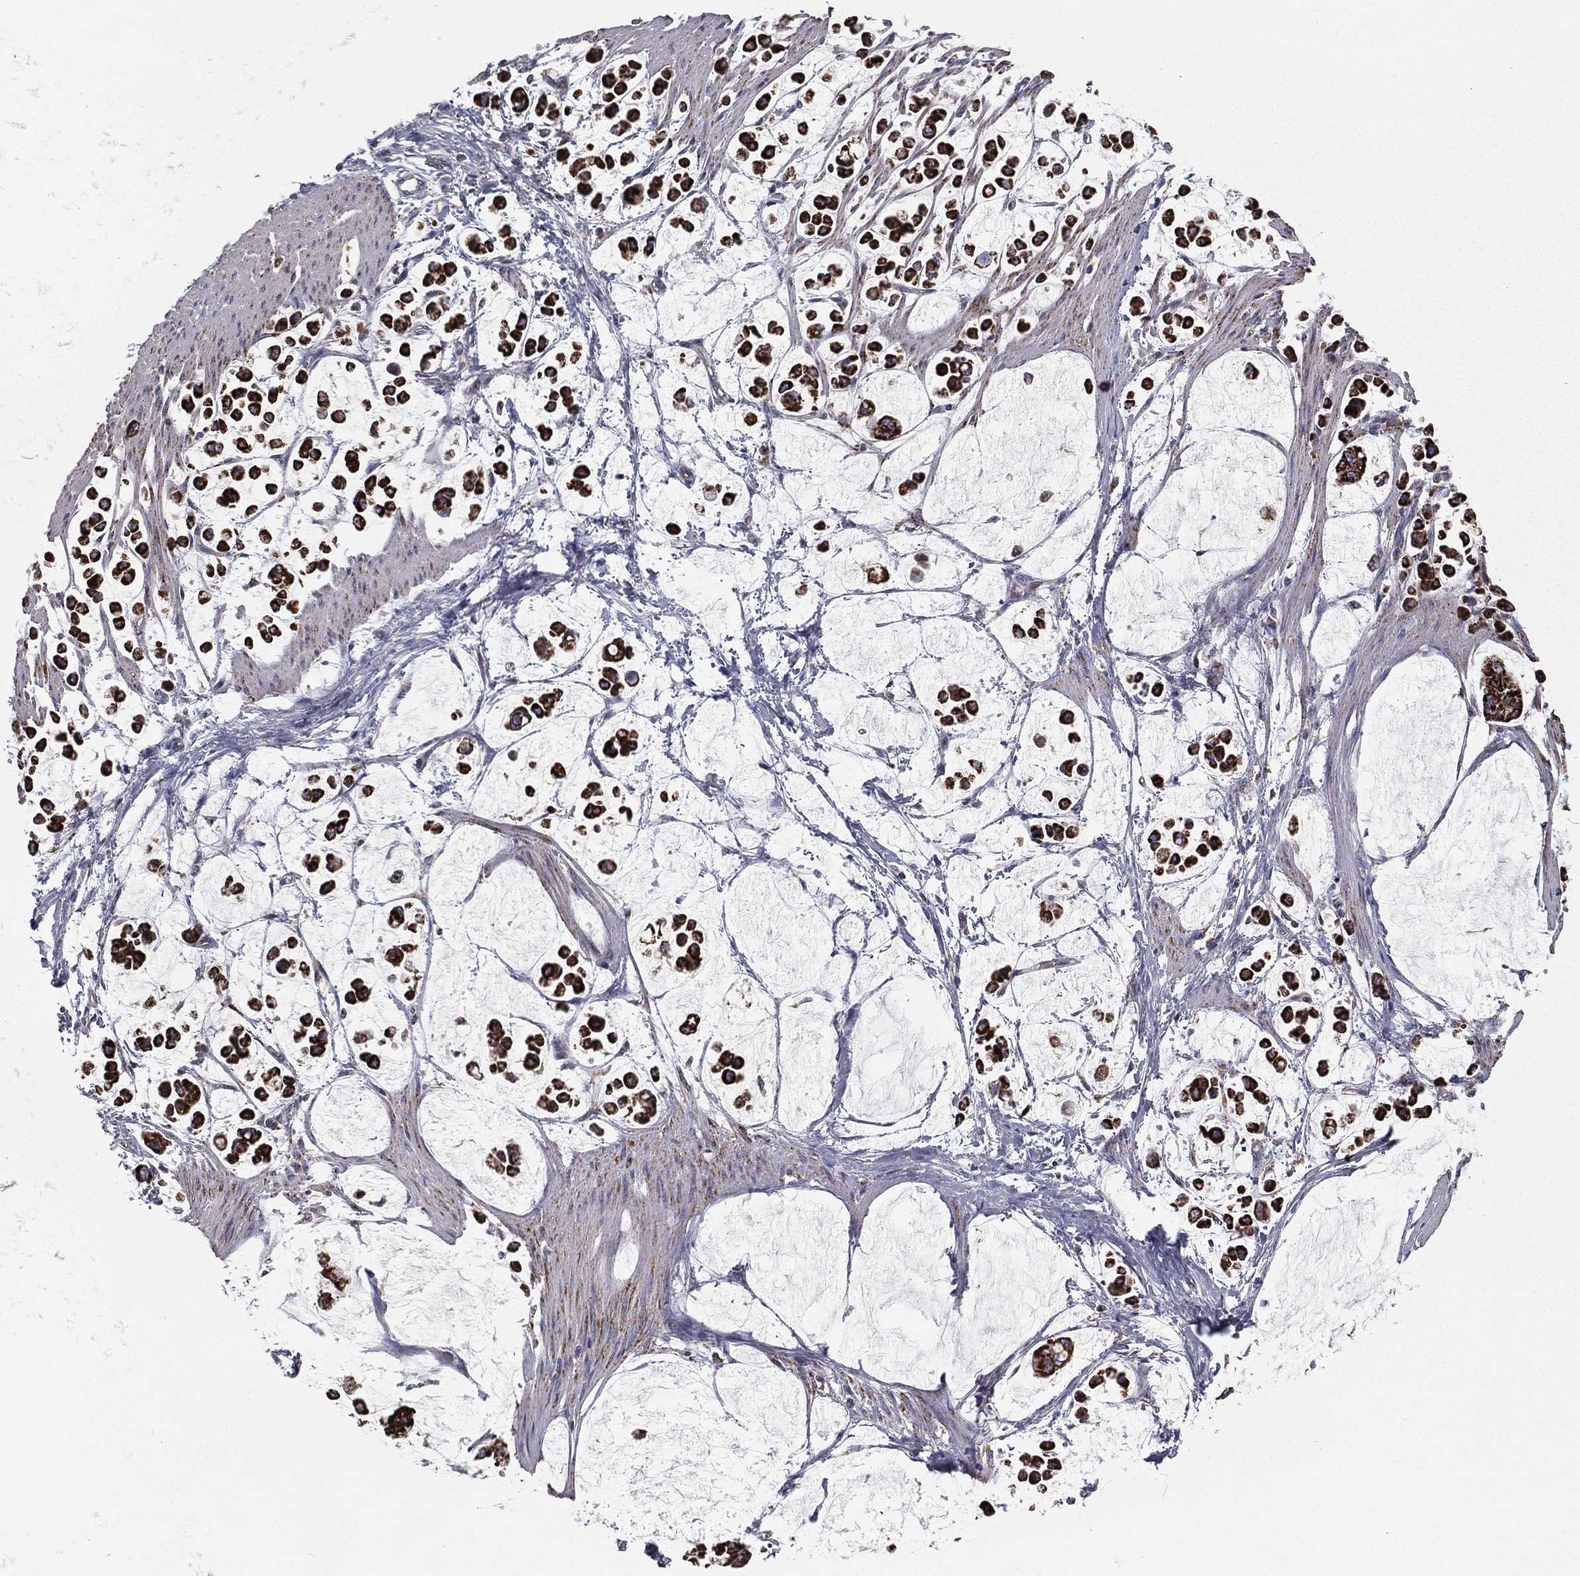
{"staining": {"intensity": "strong", "quantity": ">75%", "location": "cytoplasmic/membranous"}, "tissue": "stomach cancer", "cell_type": "Tumor cells", "image_type": "cancer", "snomed": [{"axis": "morphology", "description": "Adenocarcinoma, NOS"}, {"axis": "topography", "description": "Stomach"}], "caption": "Immunohistochemical staining of human stomach cancer (adenocarcinoma) shows high levels of strong cytoplasmic/membranous staining in about >75% of tumor cells. The staining is performed using DAB (3,3'-diaminobenzidine) brown chromogen to label protein expression. The nuclei are counter-stained blue using hematoxylin.", "gene": "HADH", "patient": {"sex": "male", "age": 82}}